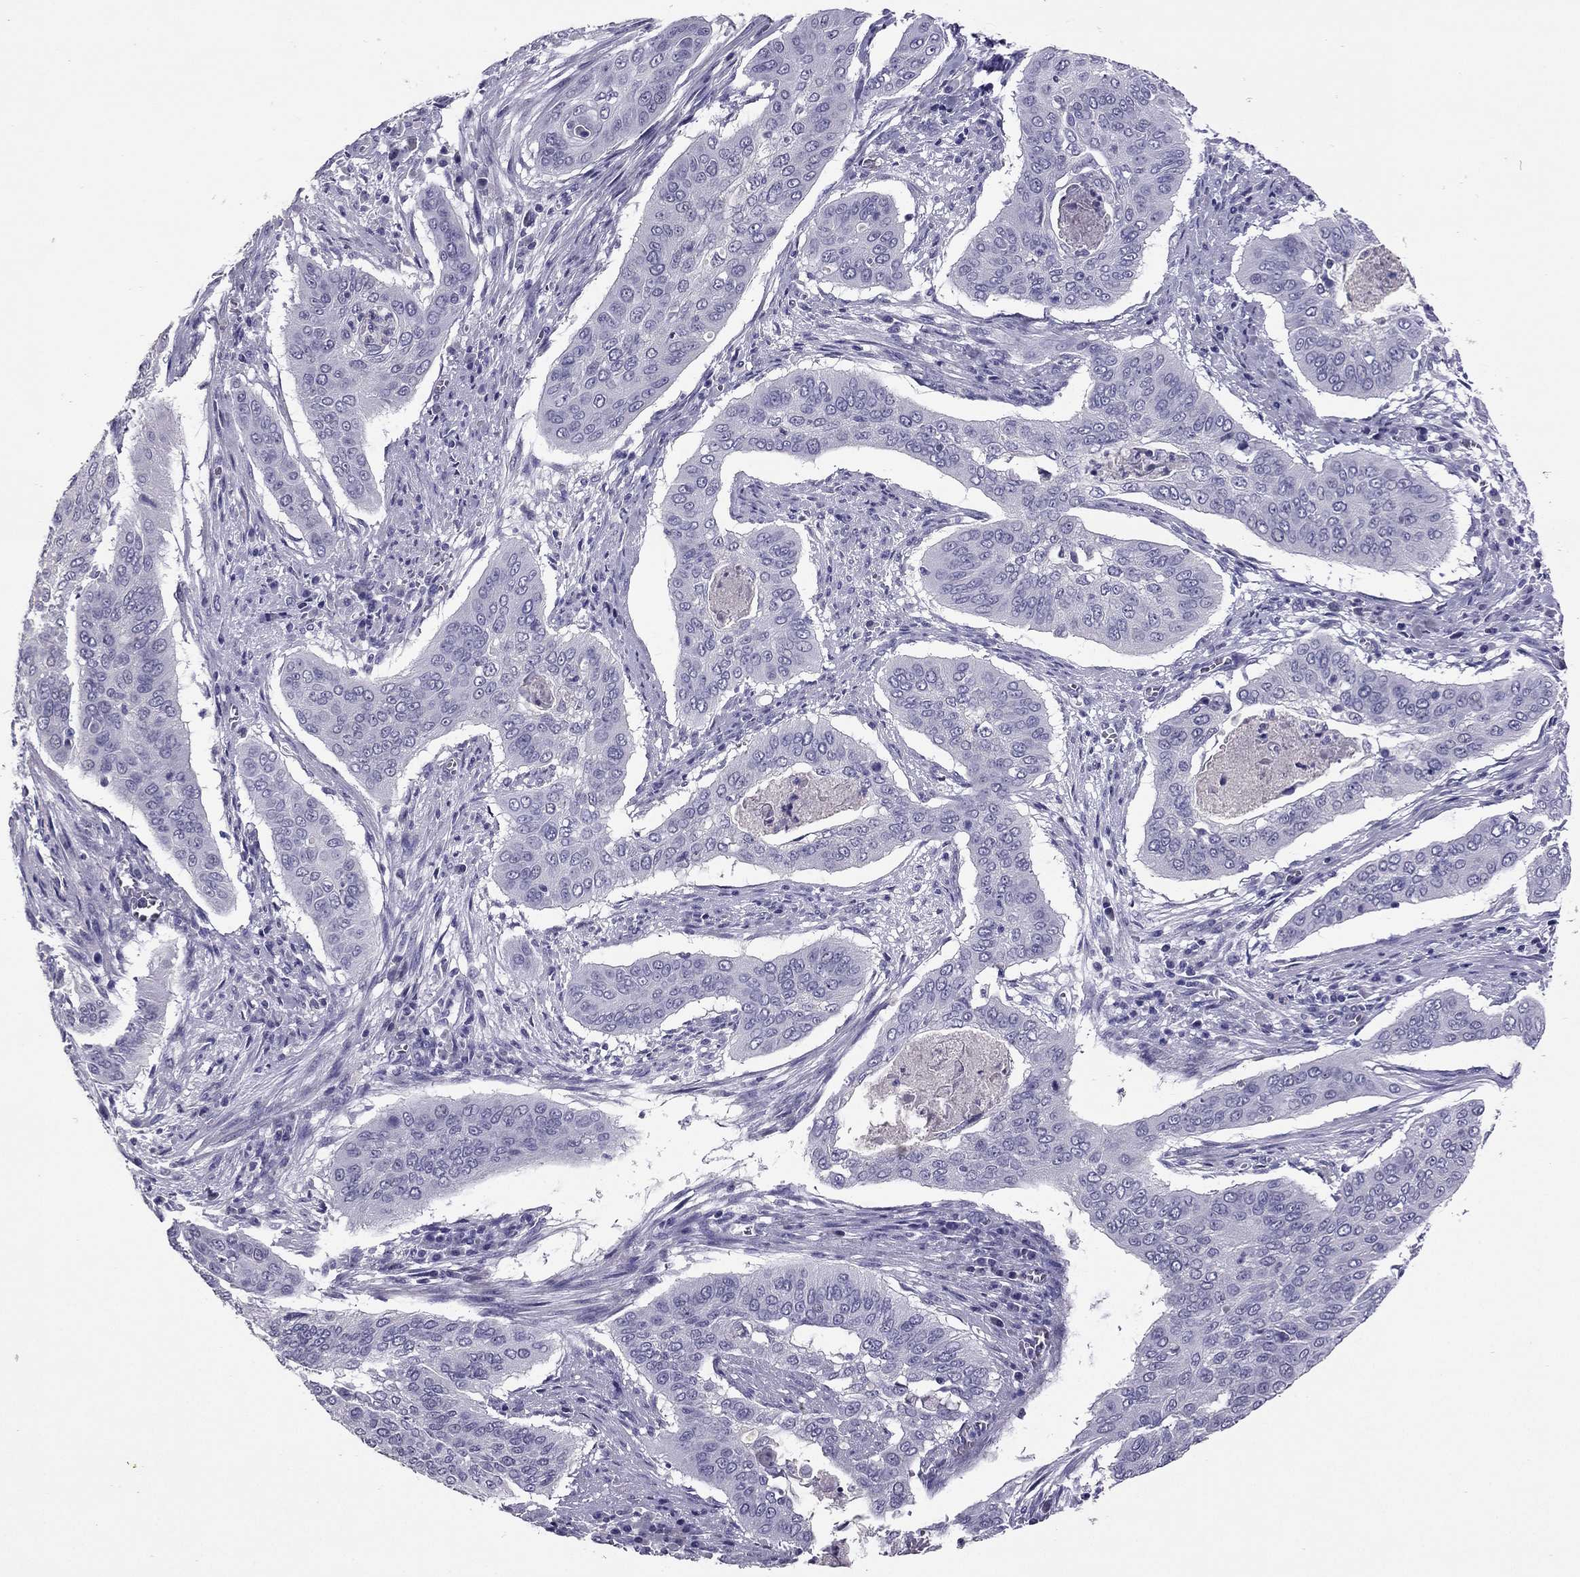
{"staining": {"intensity": "negative", "quantity": "none", "location": "none"}, "tissue": "cervical cancer", "cell_type": "Tumor cells", "image_type": "cancer", "snomed": [{"axis": "morphology", "description": "Squamous cell carcinoma, NOS"}, {"axis": "topography", "description": "Cervix"}], "caption": "Tumor cells are negative for protein expression in human cervical cancer (squamous cell carcinoma).", "gene": "RHO", "patient": {"sex": "female", "age": 39}}